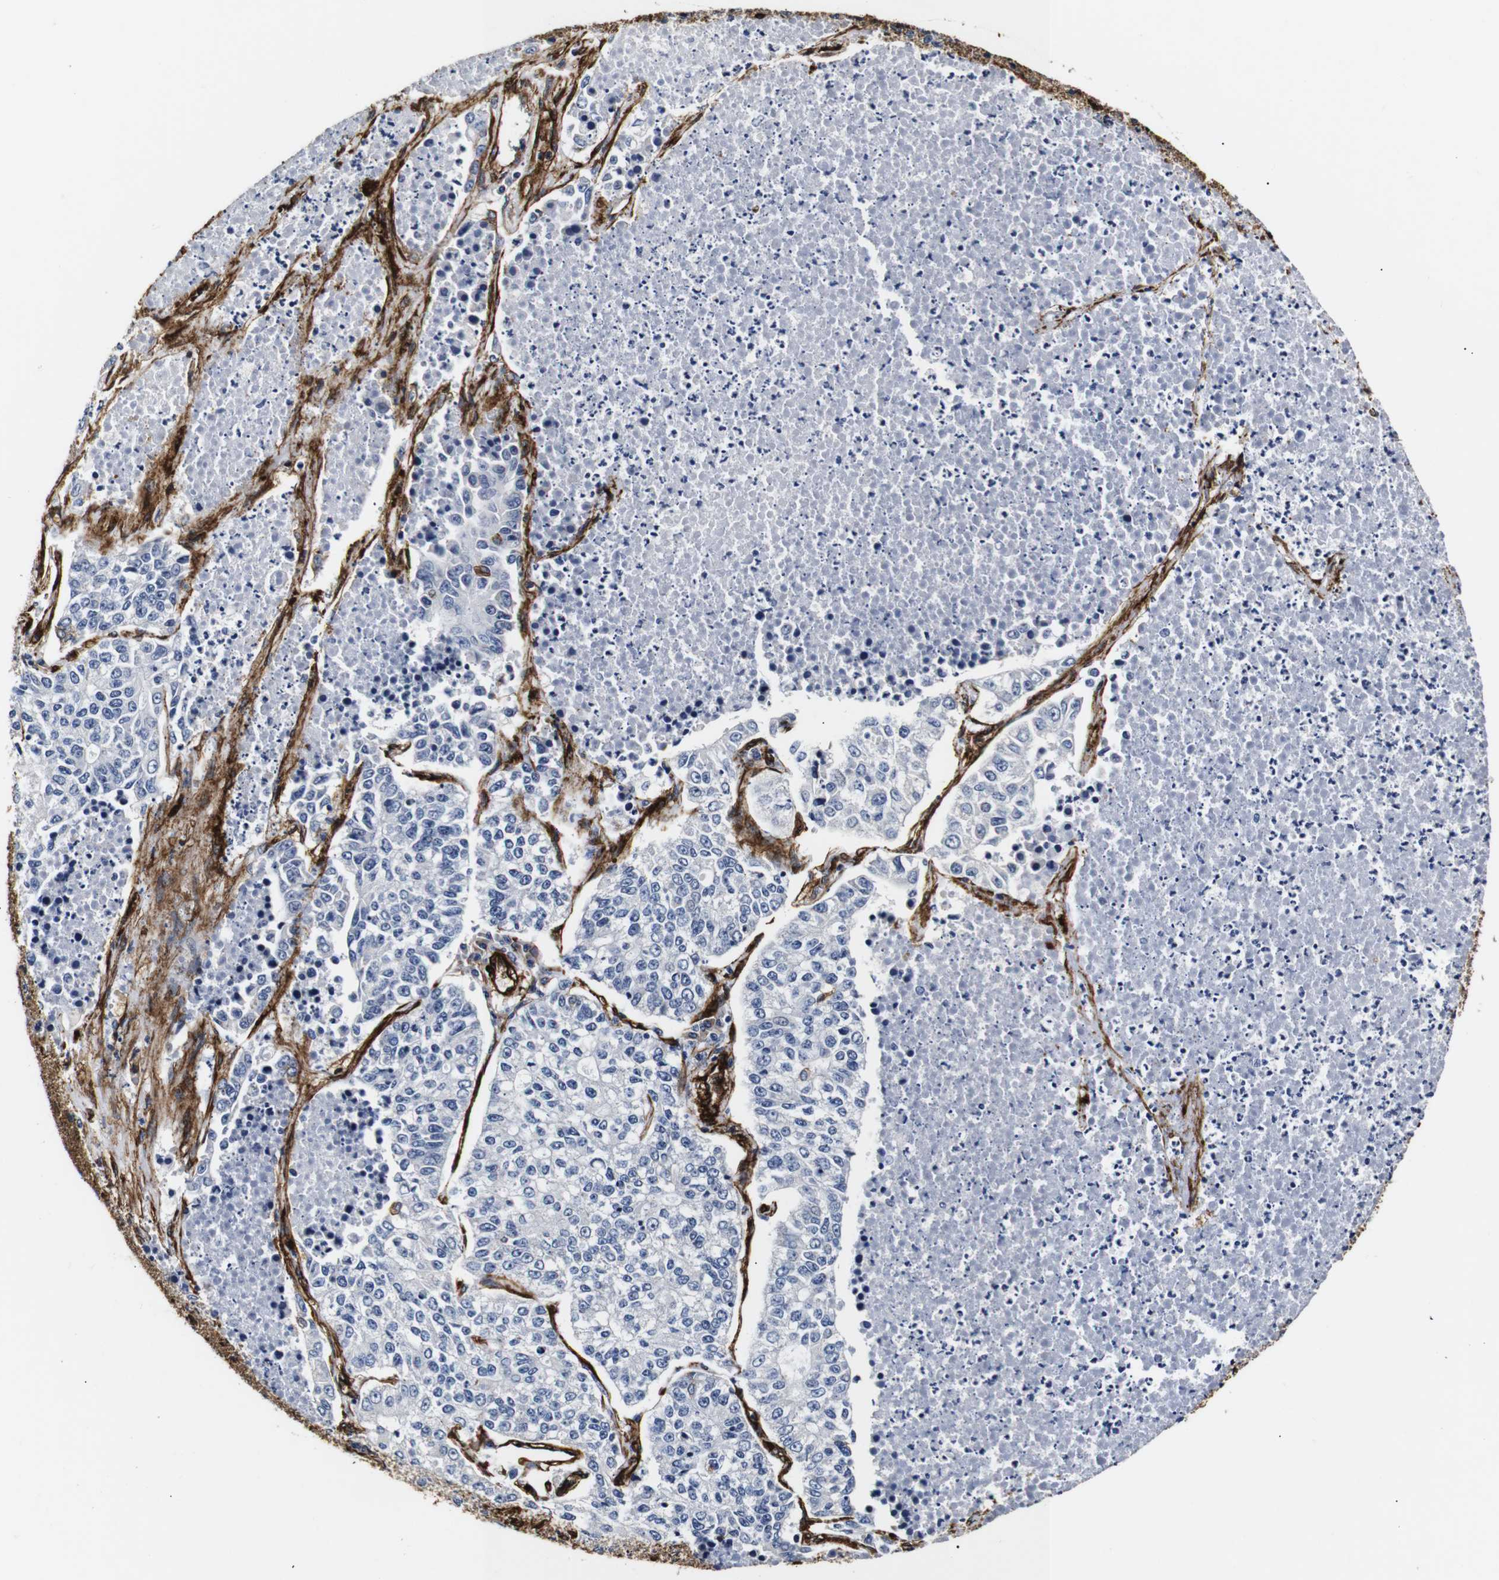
{"staining": {"intensity": "negative", "quantity": "none", "location": "none"}, "tissue": "lung cancer", "cell_type": "Tumor cells", "image_type": "cancer", "snomed": [{"axis": "morphology", "description": "Adenocarcinoma, NOS"}, {"axis": "topography", "description": "Lung"}], "caption": "A photomicrograph of lung cancer (adenocarcinoma) stained for a protein displays no brown staining in tumor cells. Nuclei are stained in blue.", "gene": "CAV2", "patient": {"sex": "male", "age": 49}}